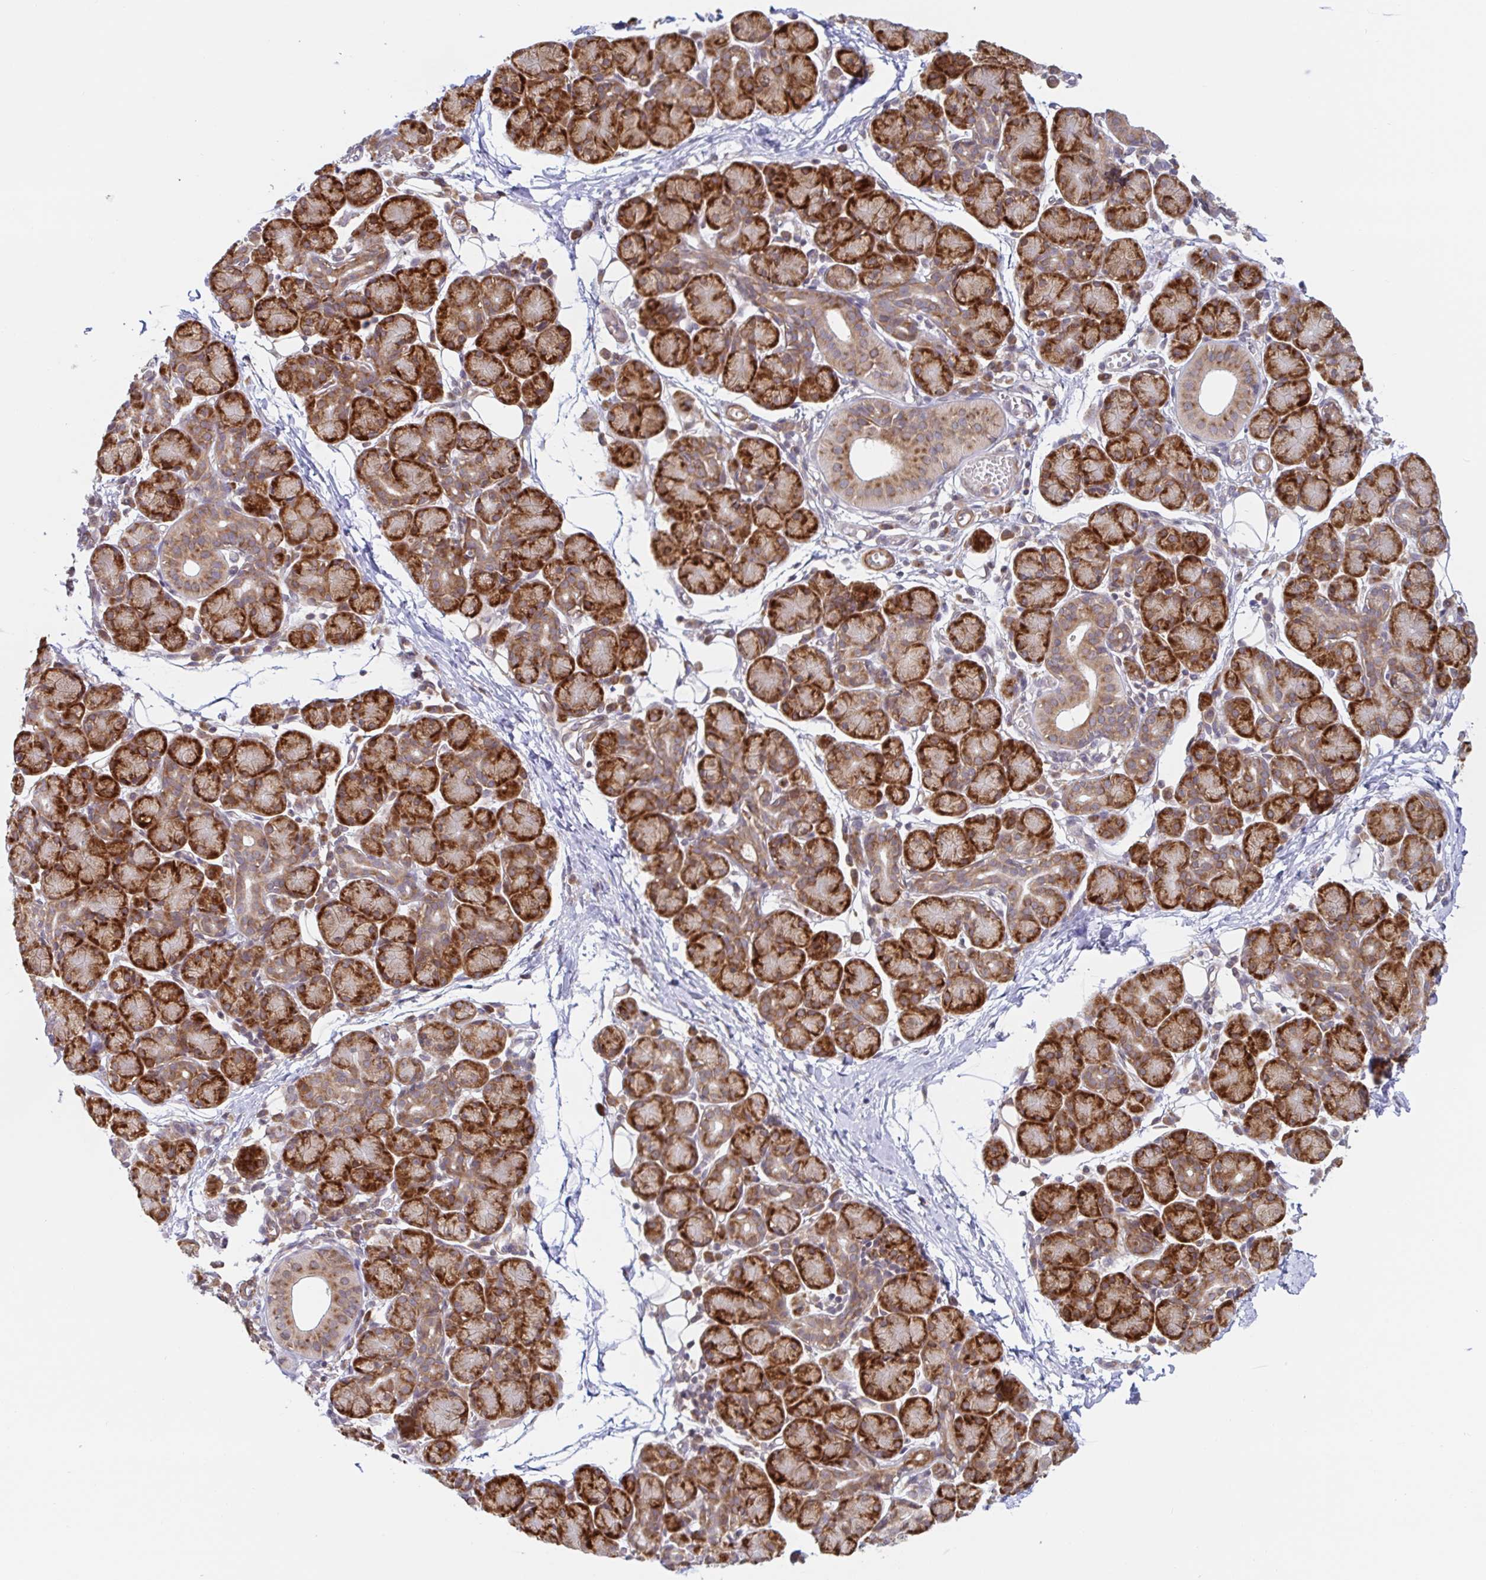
{"staining": {"intensity": "strong", "quantity": ">75%", "location": "cytoplasmic/membranous"}, "tissue": "salivary gland", "cell_type": "Glandular cells", "image_type": "normal", "snomed": [{"axis": "morphology", "description": "Normal tissue, NOS"}, {"axis": "morphology", "description": "Inflammation, NOS"}, {"axis": "topography", "description": "Lymph node"}, {"axis": "topography", "description": "Salivary gland"}], "caption": "IHC of unremarkable human salivary gland reveals high levels of strong cytoplasmic/membranous staining in about >75% of glandular cells. (DAB (3,3'-diaminobenzidine) IHC with brightfield microscopy, high magnification).", "gene": "LARP1", "patient": {"sex": "male", "age": 3}}